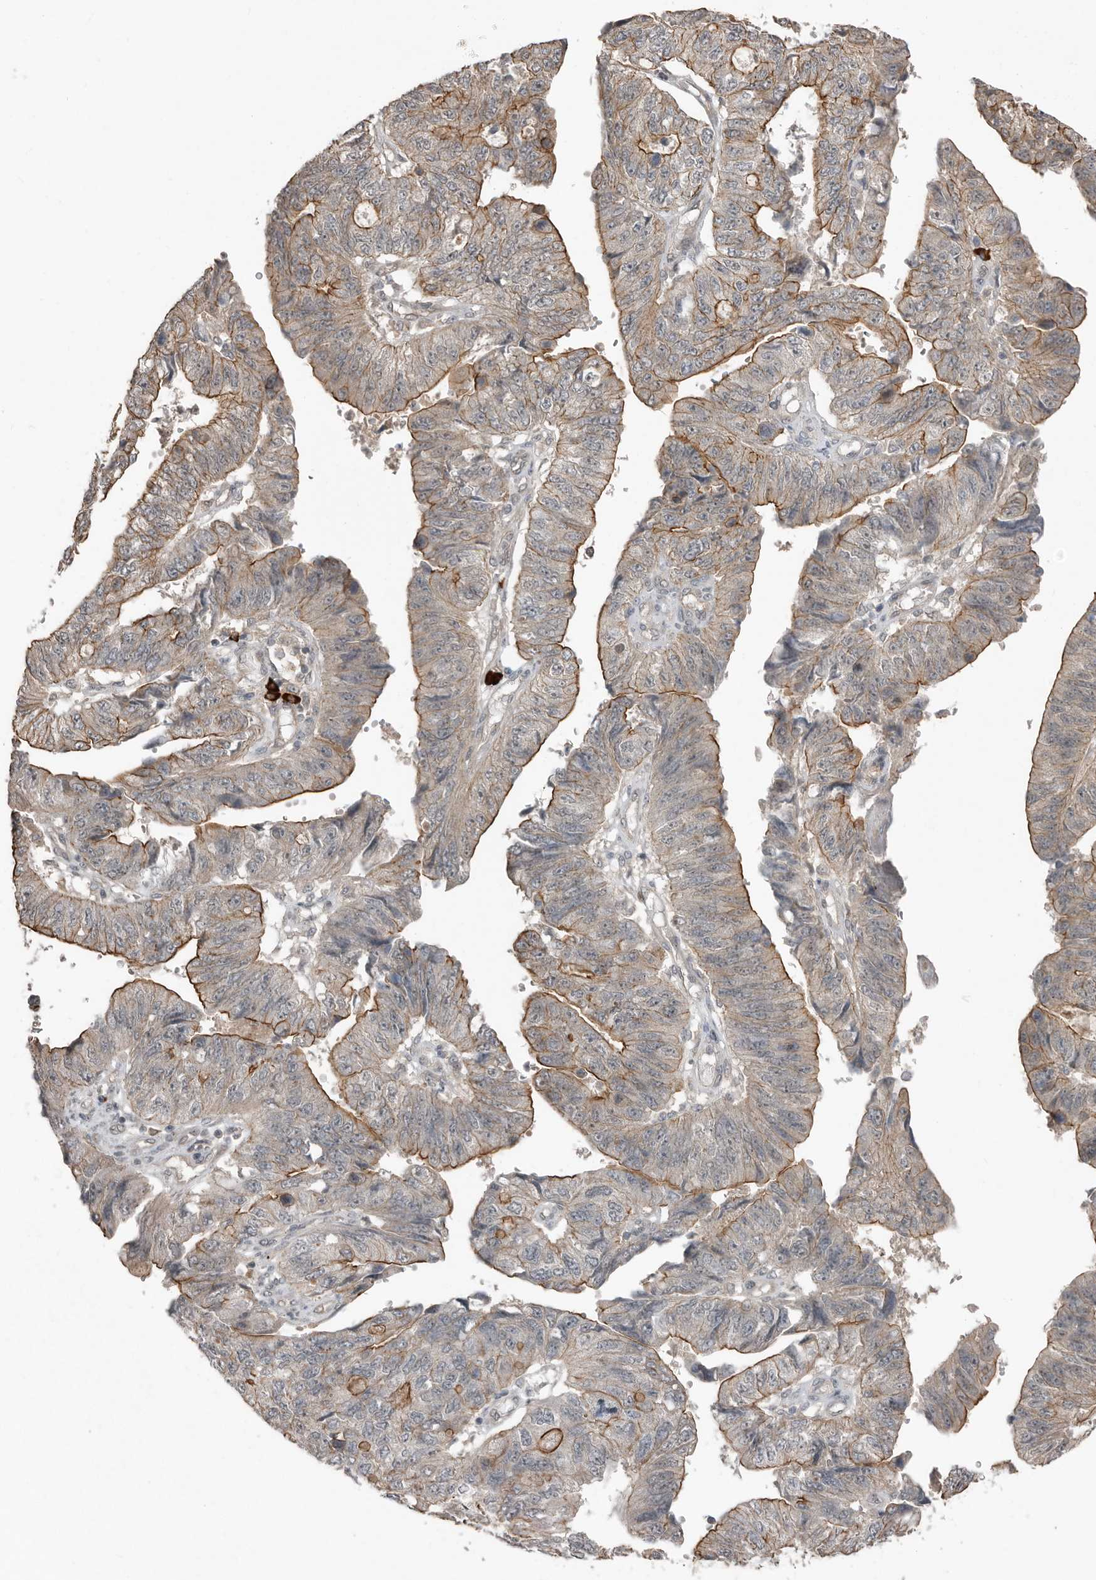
{"staining": {"intensity": "moderate", "quantity": "25%-75%", "location": "cytoplasmic/membranous"}, "tissue": "stomach cancer", "cell_type": "Tumor cells", "image_type": "cancer", "snomed": [{"axis": "morphology", "description": "Adenocarcinoma, NOS"}, {"axis": "topography", "description": "Stomach"}], "caption": "Tumor cells show medium levels of moderate cytoplasmic/membranous positivity in about 25%-75% of cells in stomach adenocarcinoma.", "gene": "TEAD3", "patient": {"sex": "male", "age": 59}}